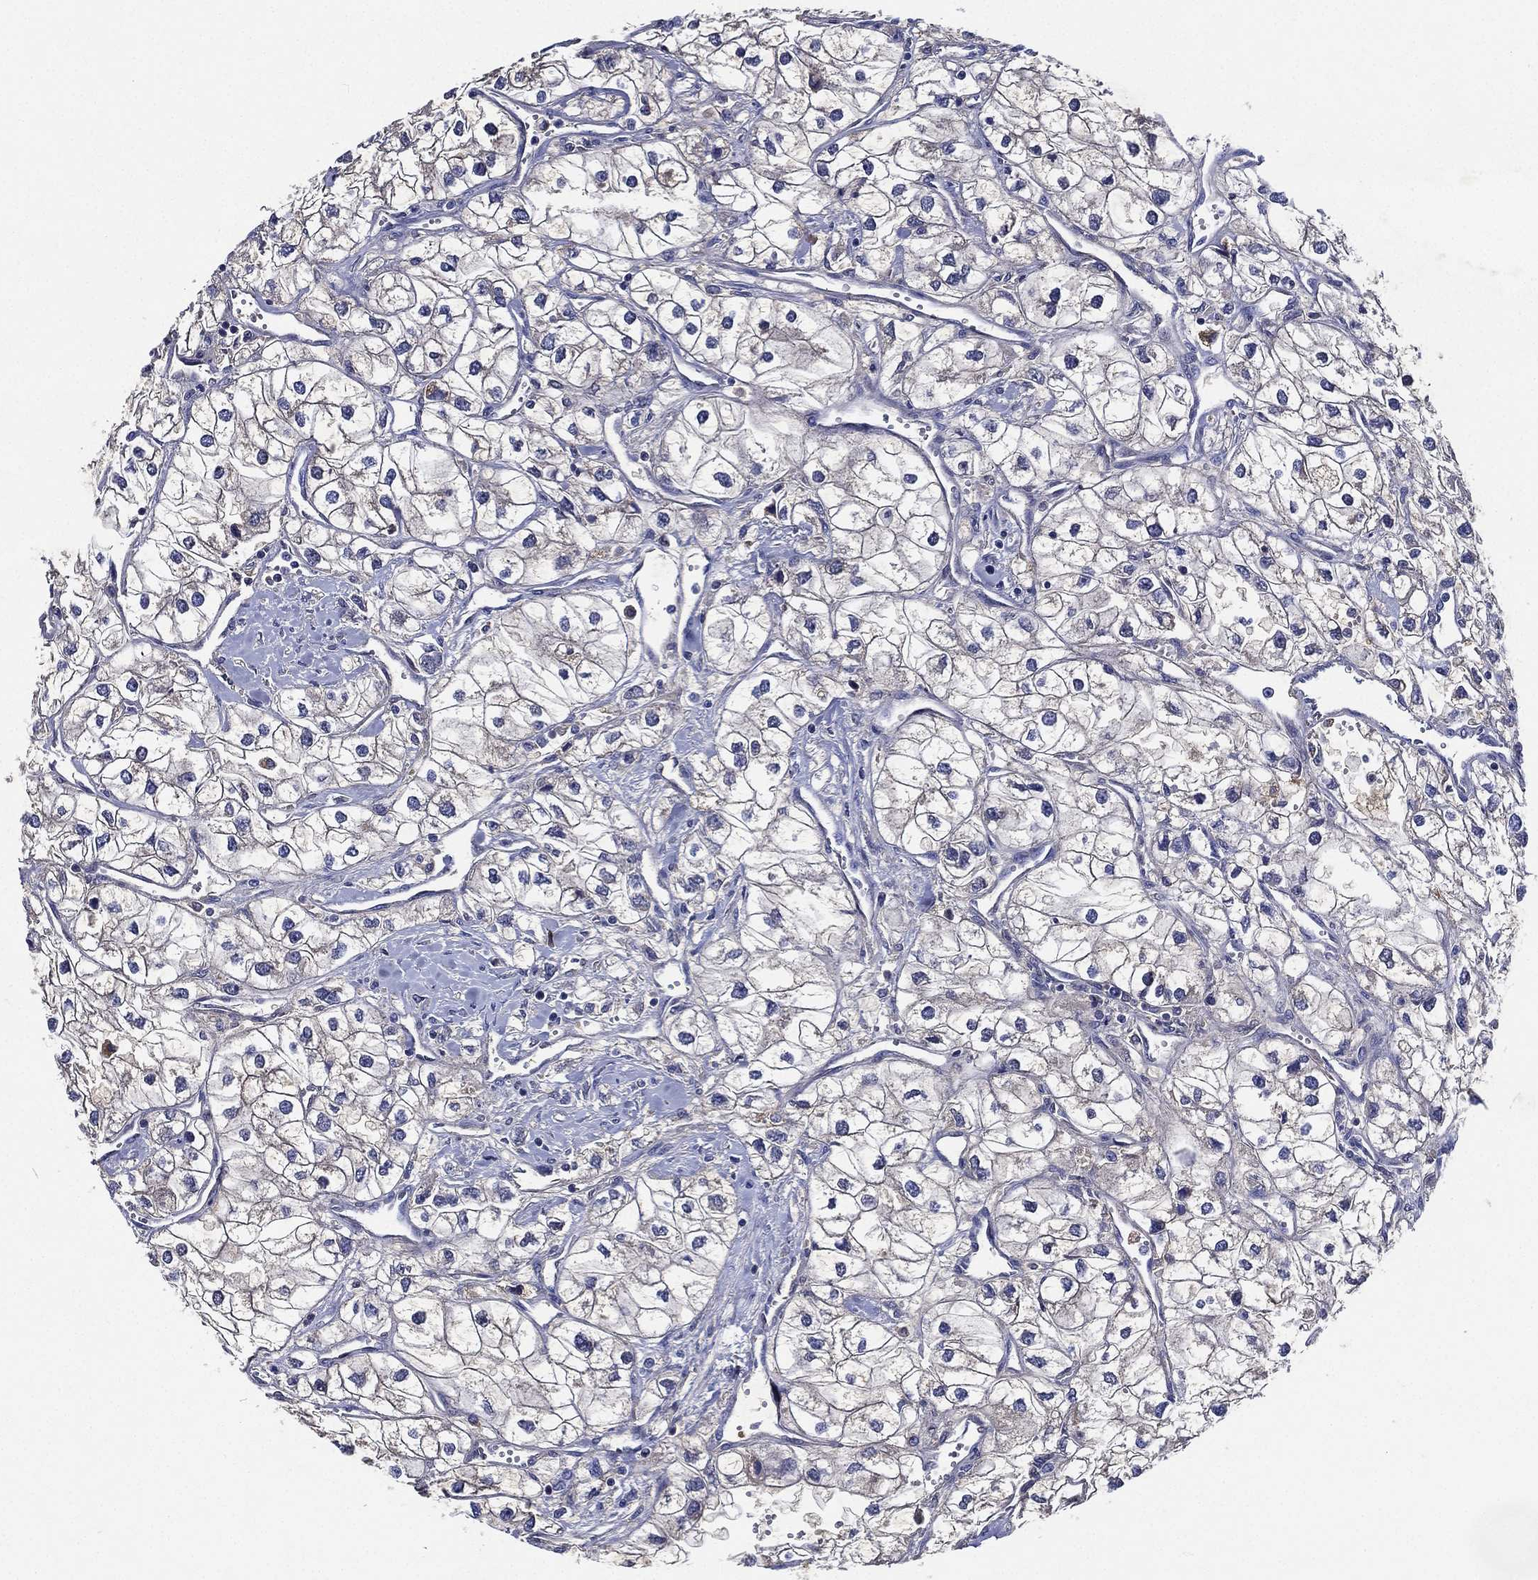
{"staining": {"intensity": "negative", "quantity": "none", "location": "none"}, "tissue": "renal cancer", "cell_type": "Tumor cells", "image_type": "cancer", "snomed": [{"axis": "morphology", "description": "Adenocarcinoma, NOS"}, {"axis": "topography", "description": "Kidney"}], "caption": "There is no significant expression in tumor cells of renal cancer.", "gene": "TMPRSS11D", "patient": {"sex": "male", "age": 59}}